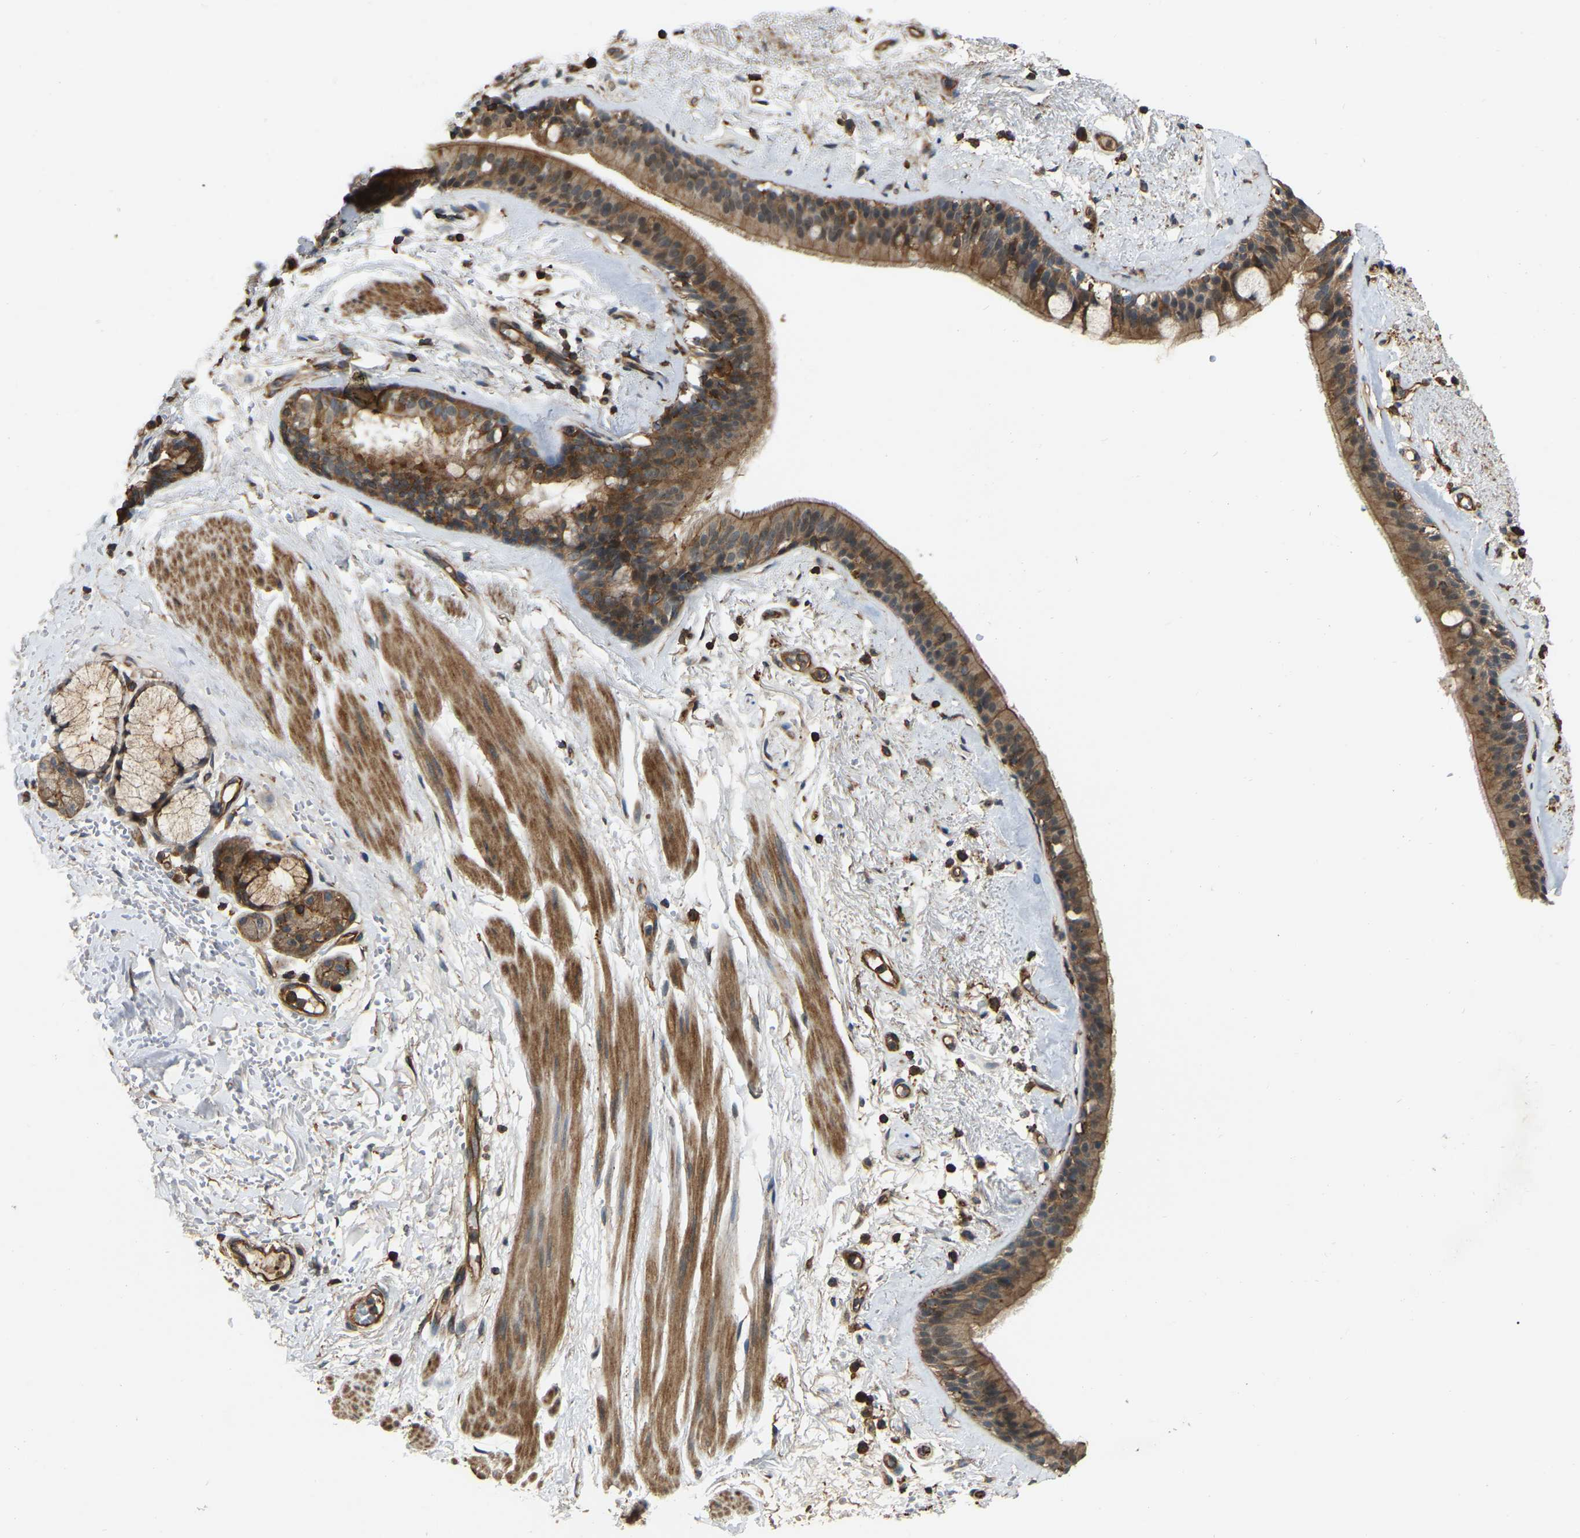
{"staining": {"intensity": "moderate", "quantity": ">75%", "location": "cytoplasmic/membranous"}, "tissue": "bronchus", "cell_type": "Respiratory epithelial cells", "image_type": "normal", "snomed": [{"axis": "morphology", "description": "Normal tissue, NOS"}, {"axis": "topography", "description": "Cartilage tissue"}], "caption": "IHC (DAB) staining of unremarkable bronchus demonstrates moderate cytoplasmic/membranous protein staining in about >75% of respiratory epithelial cells. (DAB IHC, brown staining for protein, blue staining for nuclei).", "gene": "SAMD9L", "patient": {"sex": "female", "age": 63}}